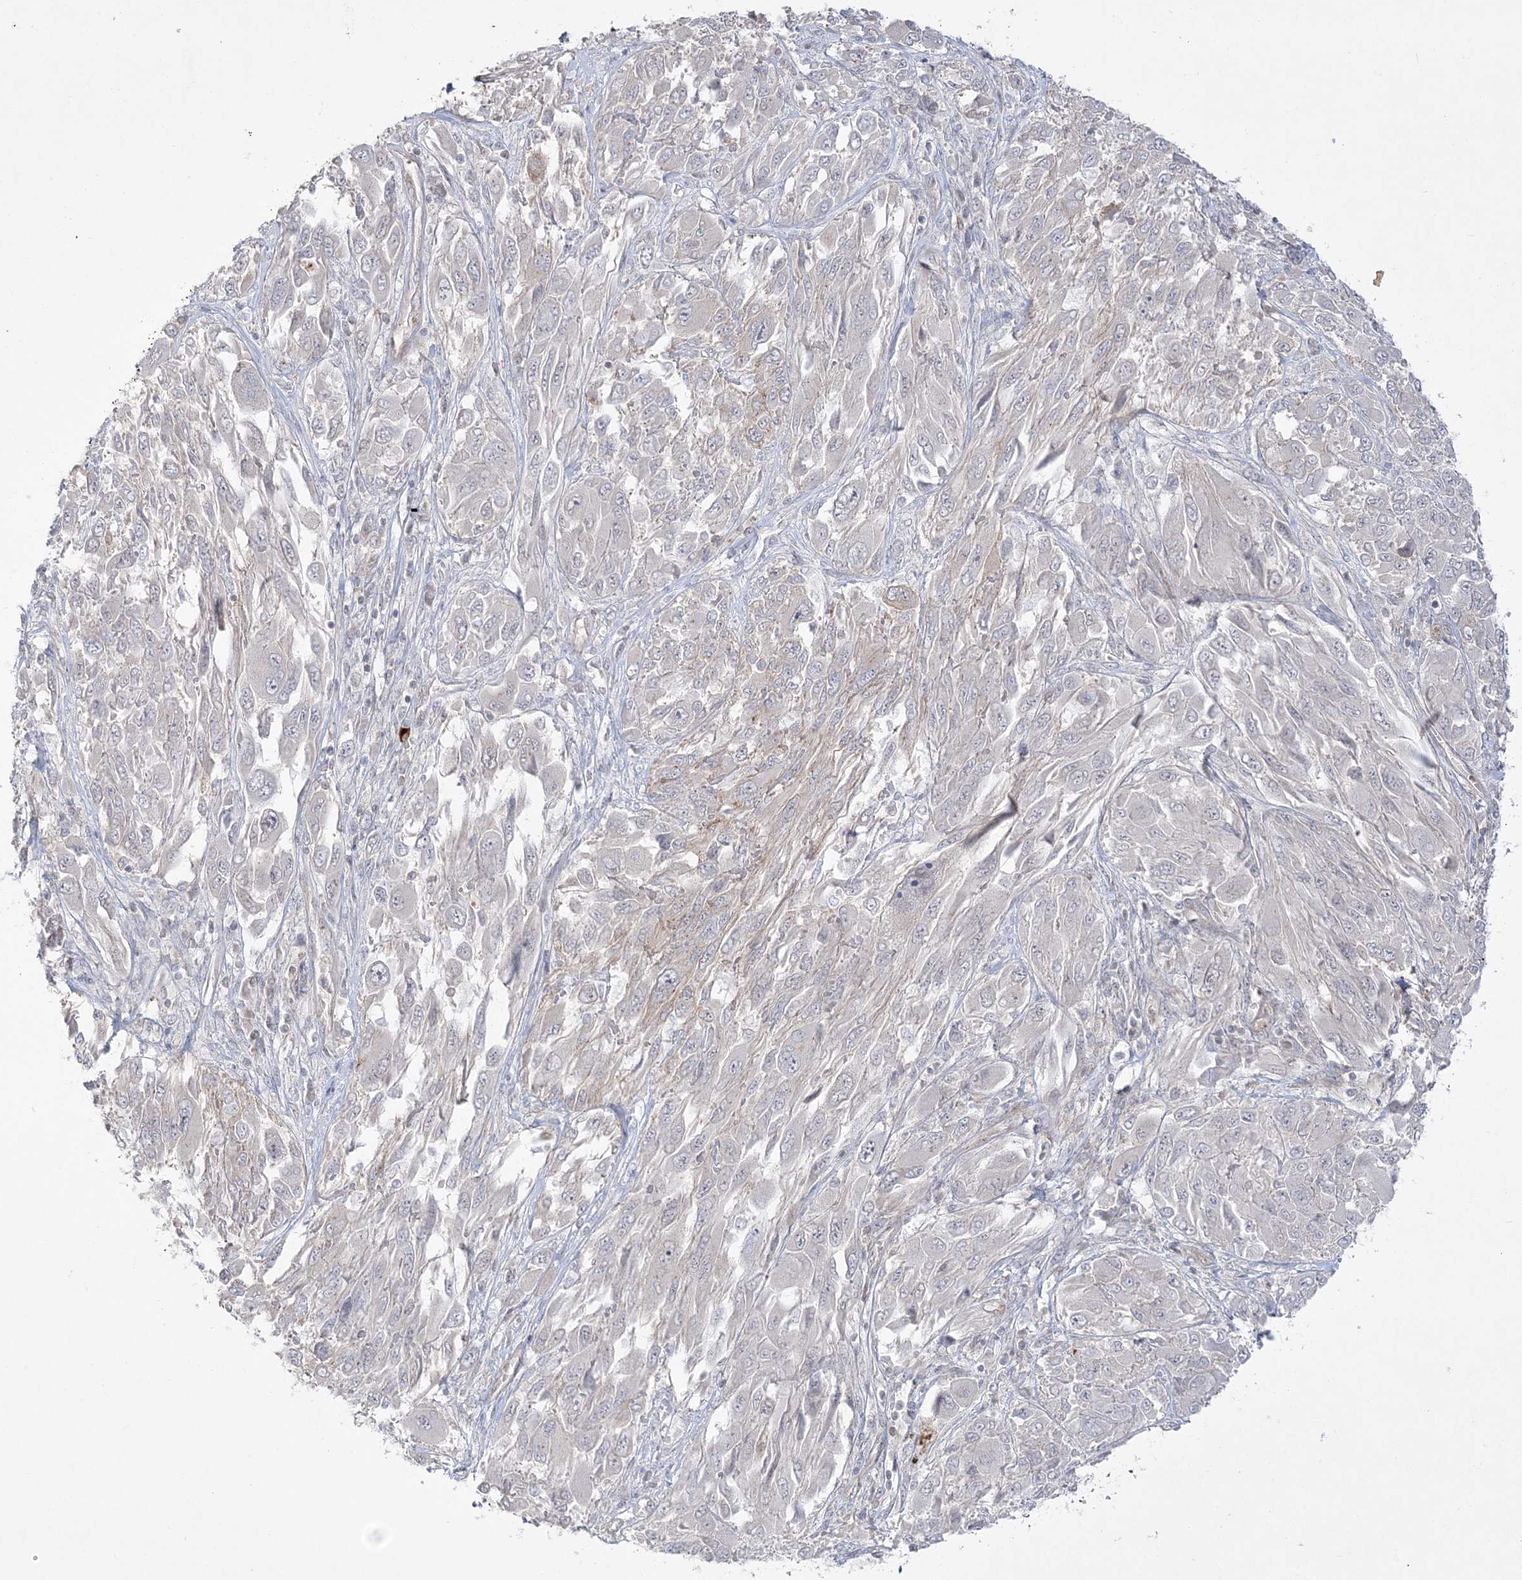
{"staining": {"intensity": "weak", "quantity": "<25%", "location": "cytoplasmic/membranous"}, "tissue": "melanoma", "cell_type": "Tumor cells", "image_type": "cancer", "snomed": [{"axis": "morphology", "description": "Malignant melanoma, NOS"}, {"axis": "topography", "description": "Skin"}], "caption": "Histopathology image shows no protein staining in tumor cells of melanoma tissue.", "gene": "ADAMTS12", "patient": {"sex": "female", "age": 91}}